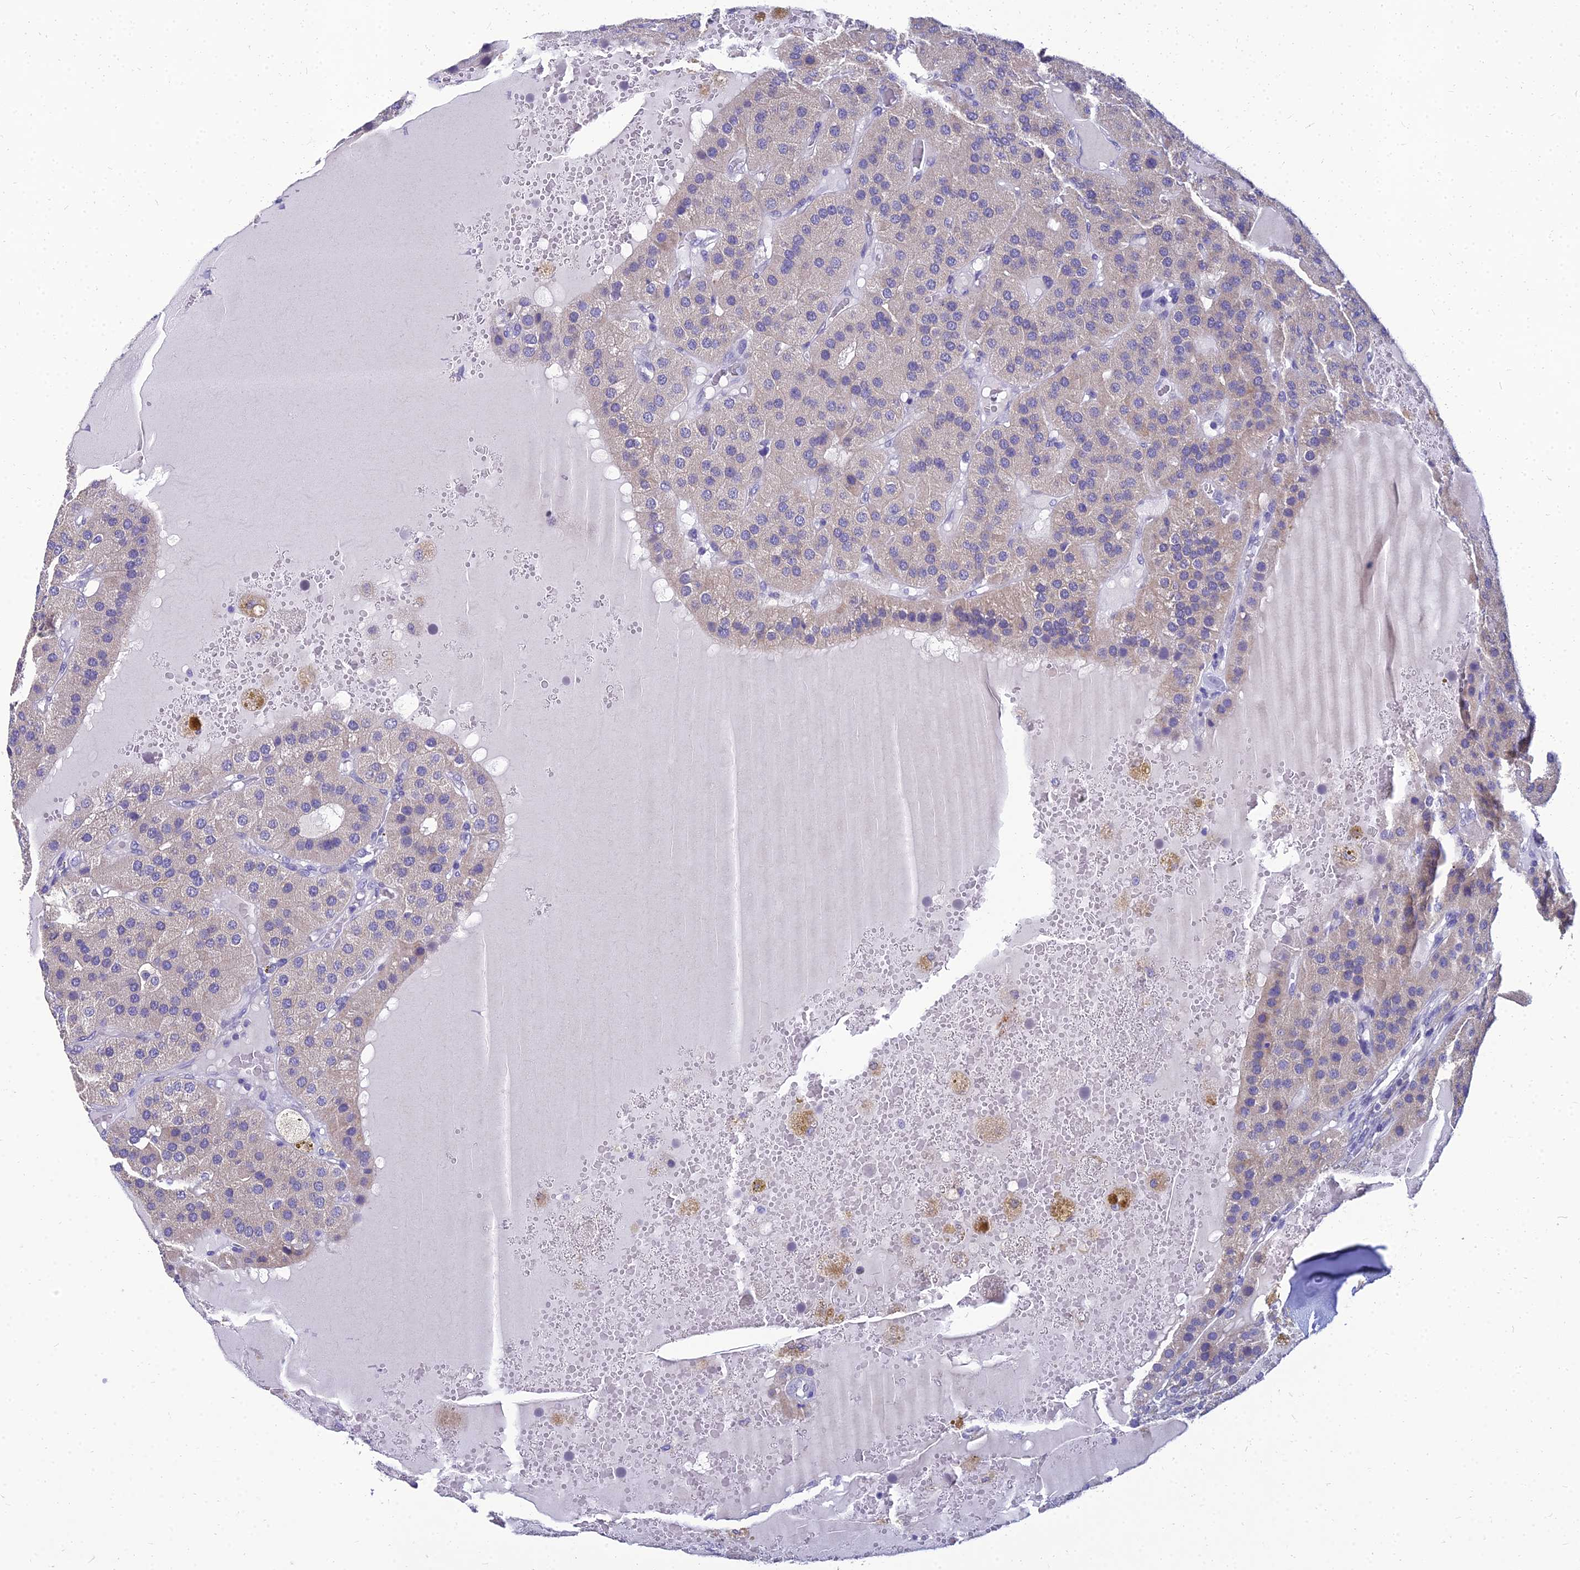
{"staining": {"intensity": "weak", "quantity": "<25%", "location": "cytoplasmic/membranous"}, "tissue": "parathyroid gland", "cell_type": "Glandular cells", "image_type": "normal", "snomed": [{"axis": "morphology", "description": "Normal tissue, NOS"}, {"axis": "morphology", "description": "Adenoma, NOS"}, {"axis": "topography", "description": "Parathyroid gland"}], "caption": "Micrograph shows no significant protein positivity in glandular cells of normal parathyroid gland. The staining is performed using DAB (3,3'-diaminobenzidine) brown chromogen with nuclei counter-stained in using hematoxylin.", "gene": "NPY", "patient": {"sex": "female", "age": 86}}